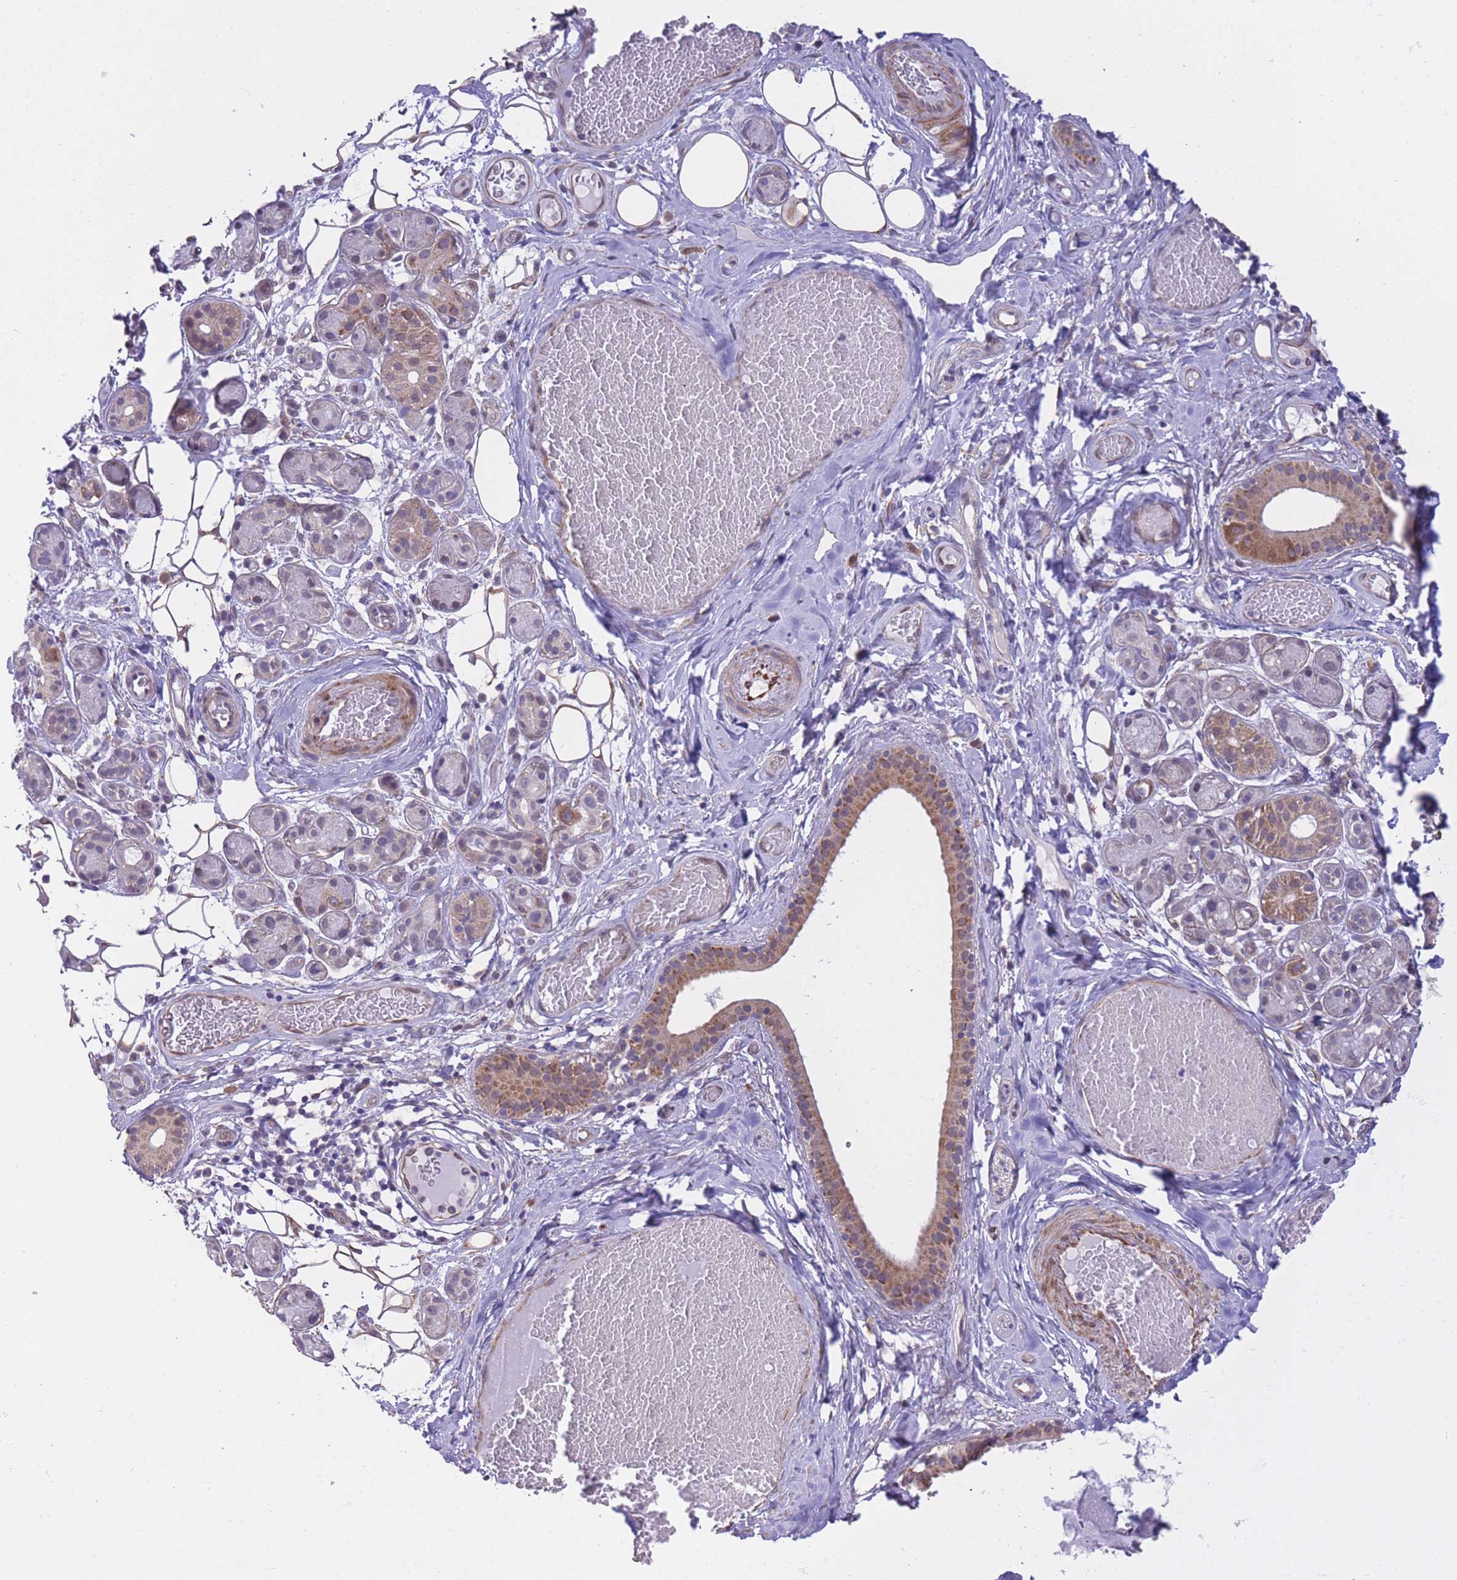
{"staining": {"intensity": "strong", "quantity": "<25%", "location": "cytoplasmic/membranous"}, "tissue": "salivary gland", "cell_type": "Glandular cells", "image_type": "normal", "snomed": [{"axis": "morphology", "description": "Normal tissue, NOS"}, {"axis": "topography", "description": "Salivary gland"}], "caption": "Protein staining exhibits strong cytoplasmic/membranous expression in approximately <25% of glandular cells in normal salivary gland. The staining was performed using DAB, with brown indicating positive protein expression. Nuclei are stained blue with hematoxylin.", "gene": "CTBP1", "patient": {"sex": "male", "age": 82}}